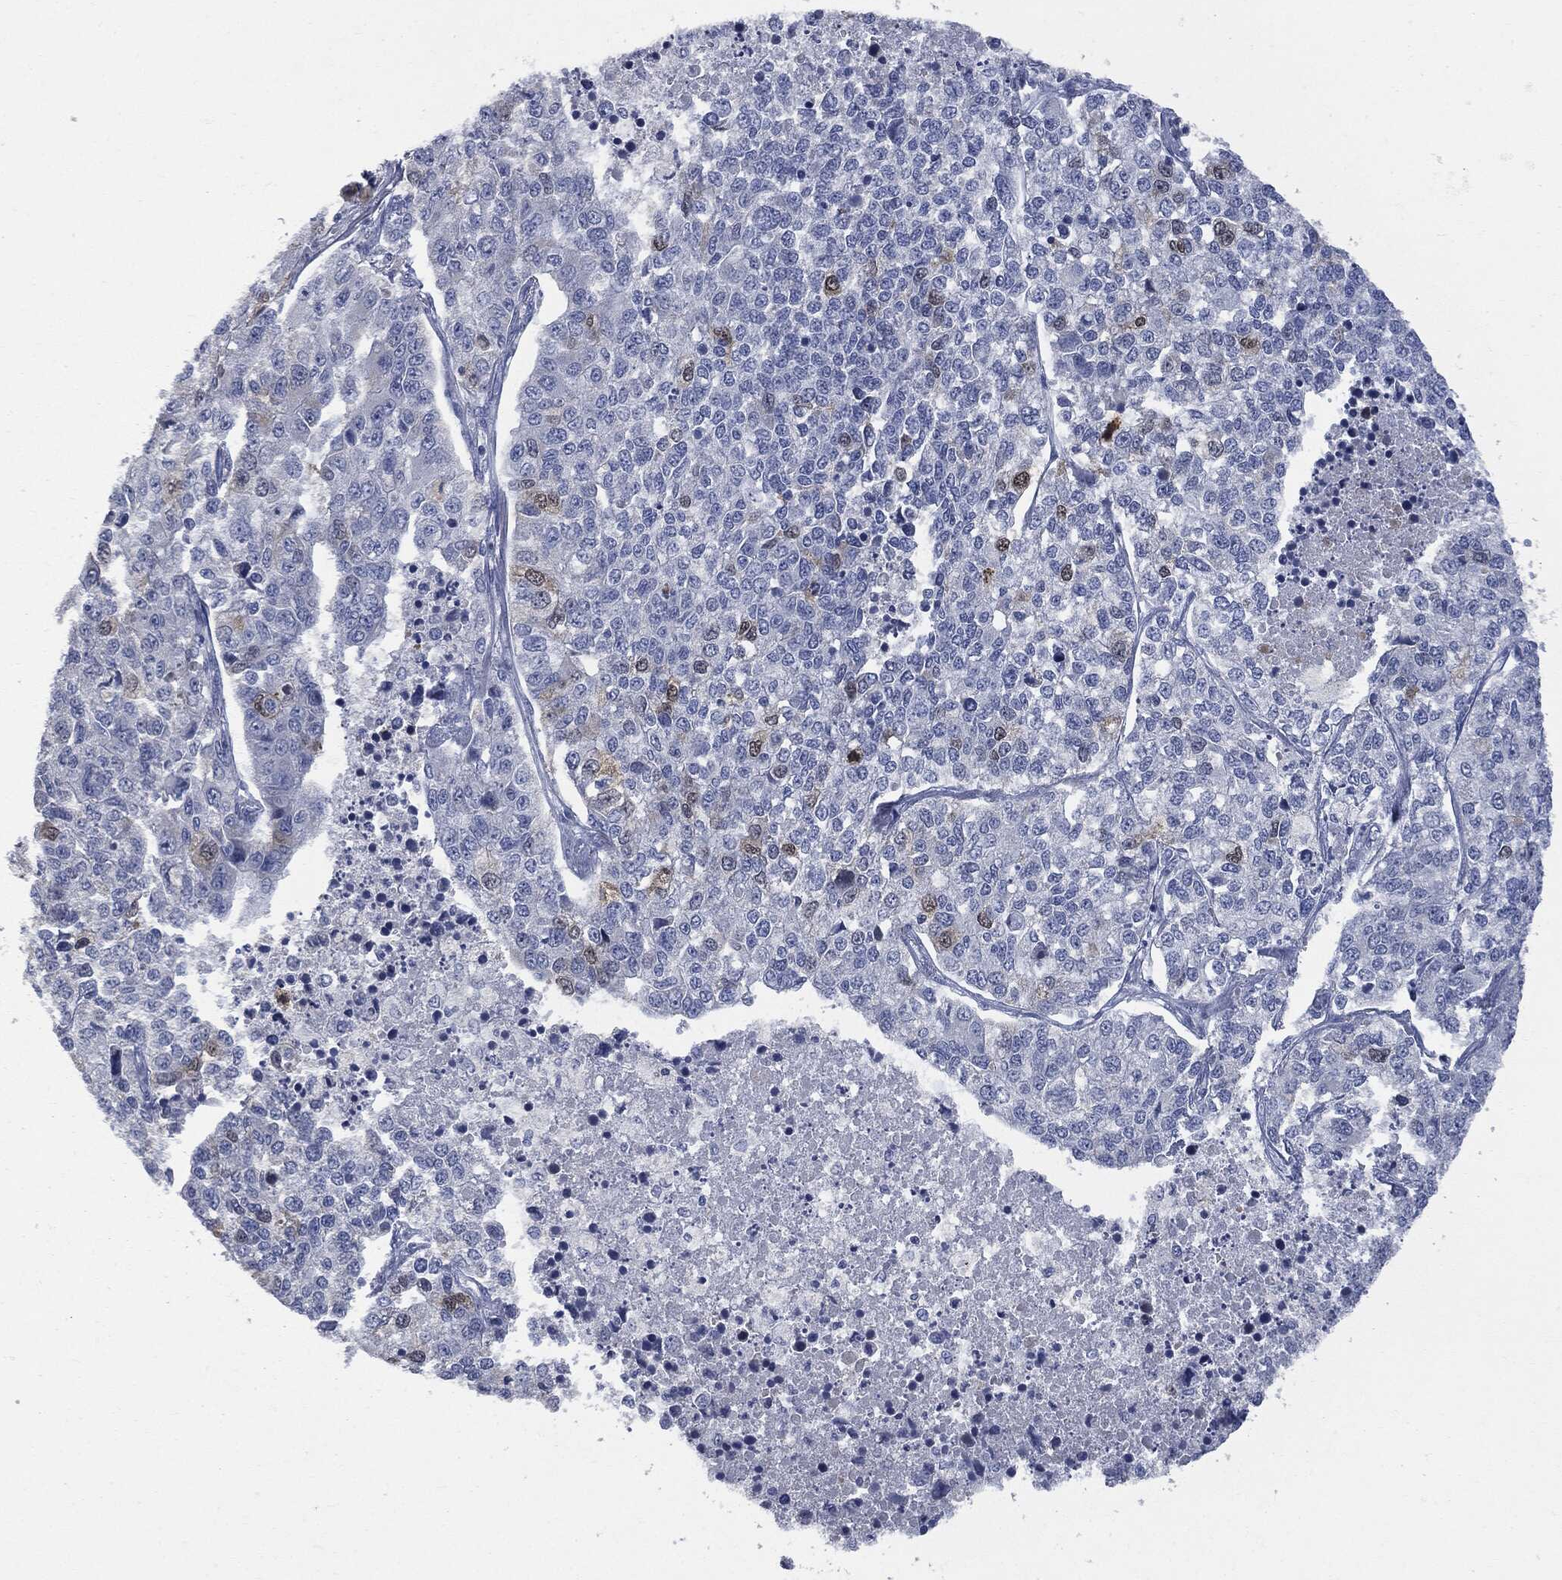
{"staining": {"intensity": "moderate", "quantity": "<25%", "location": "cytoplasmic/membranous"}, "tissue": "lung cancer", "cell_type": "Tumor cells", "image_type": "cancer", "snomed": [{"axis": "morphology", "description": "Adenocarcinoma, NOS"}, {"axis": "topography", "description": "Lung"}], "caption": "The immunohistochemical stain shows moderate cytoplasmic/membranous positivity in tumor cells of lung adenocarcinoma tissue. The staining was performed using DAB (3,3'-diaminobenzidine) to visualize the protein expression in brown, while the nuclei were stained in blue with hematoxylin (Magnification: 20x).", "gene": "UBE2C", "patient": {"sex": "male", "age": 49}}